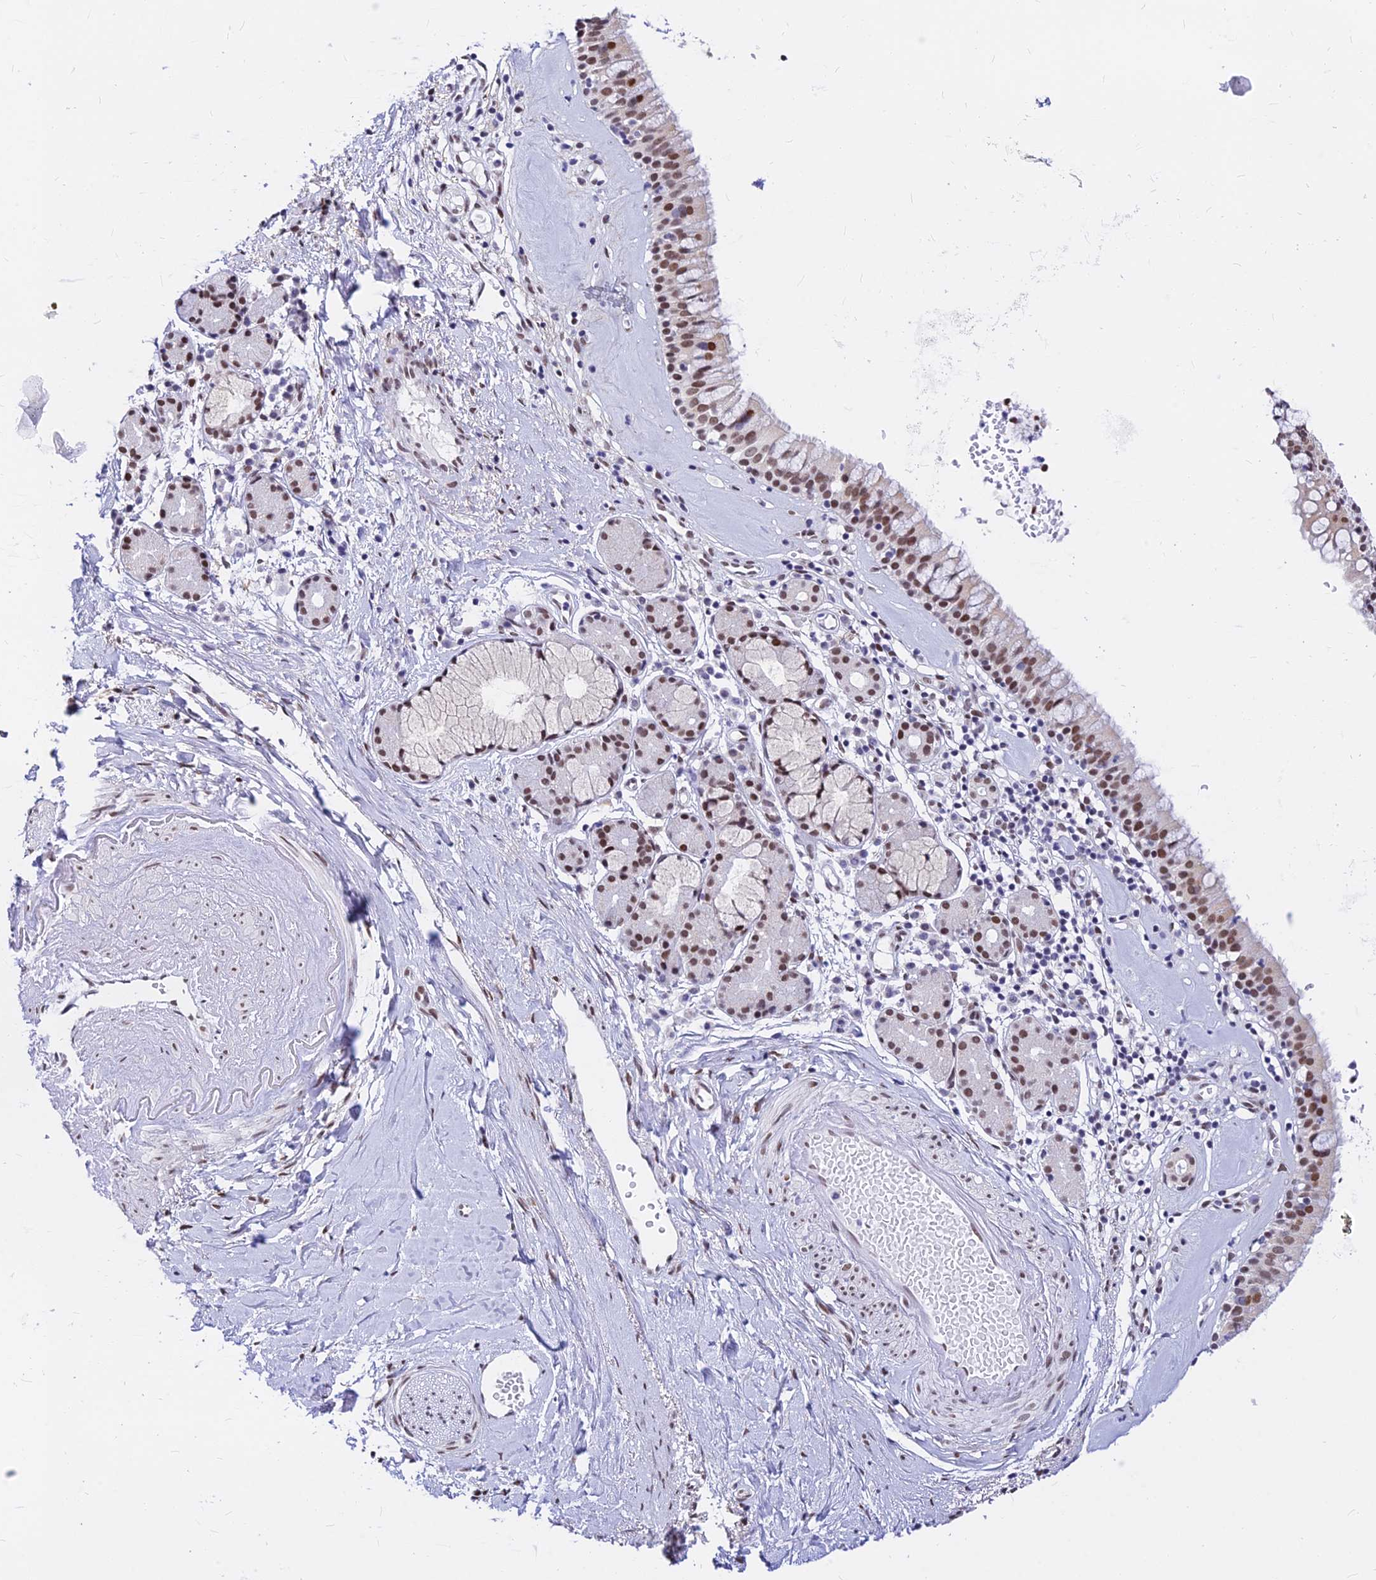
{"staining": {"intensity": "moderate", "quantity": ">75%", "location": "nuclear"}, "tissue": "nasopharynx", "cell_type": "Respiratory epithelial cells", "image_type": "normal", "snomed": [{"axis": "morphology", "description": "Normal tissue, NOS"}, {"axis": "topography", "description": "Nasopharynx"}], "caption": "Brown immunohistochemical staining in unremarkable human nasopharynx reveals moderate nuclear expression in approximately >75% of respiratory epithelial cells.", "gene": "KCTD13", "patient": {"sex": "male", "age": 82}}